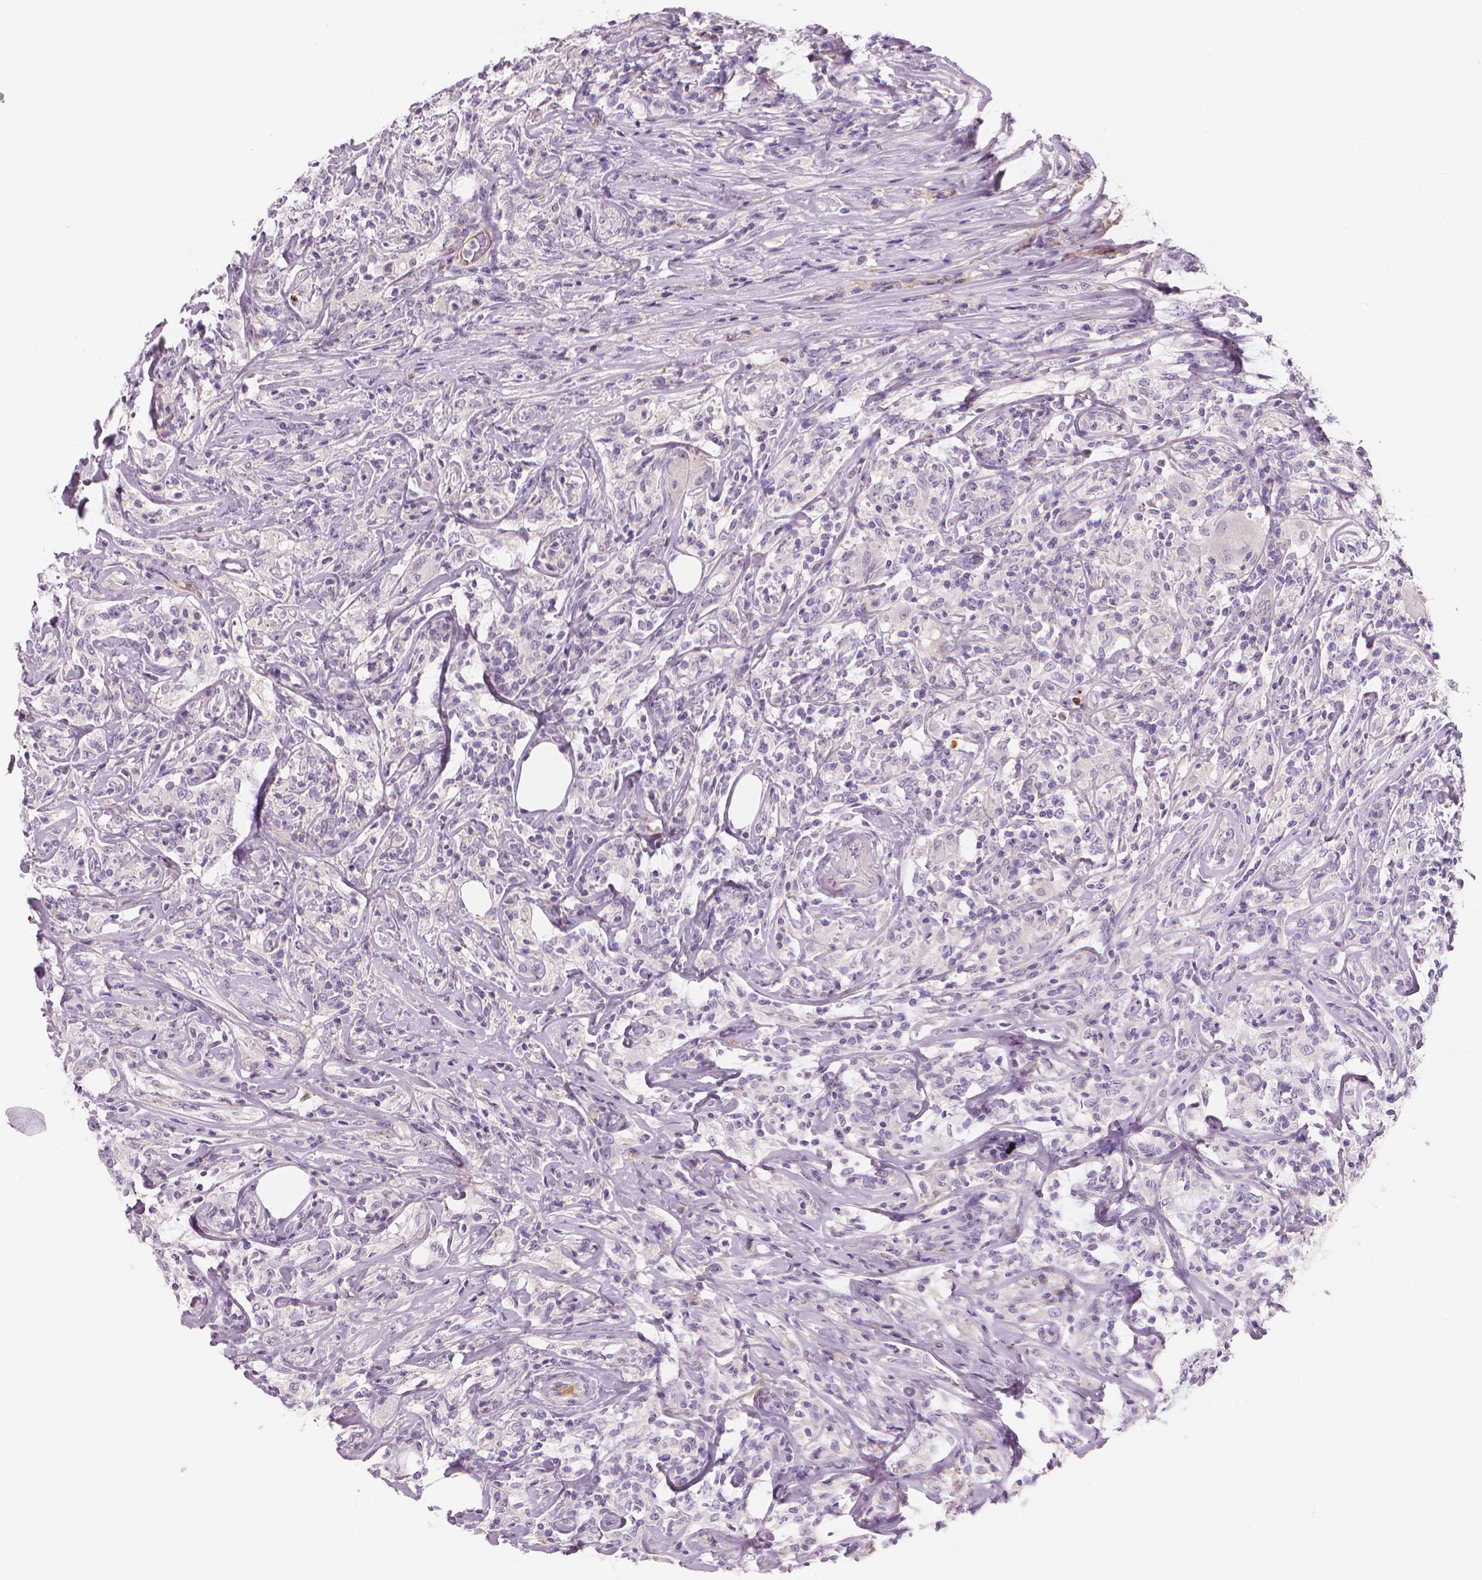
{"staining": {"intensity": "negative", "quantity": "none", "location": "none"}, "tissue": "lymphoma", "cell_type": "Tumor cells", "image_type": "cancer", "snomed": [{"axis": "morphology", "description": "Malignant lymphoma, non-Hodgkin's type, High grade"}, {"axis": "topography", "description": "Lymph node"}], "caption": "IHC of human malignant lymphoma, non-Hodgkin's type (high-grade) exhibits no positivity in tumor cells.", "gene": "APOA4", "patient": {"sex": "female", "age": 84}}